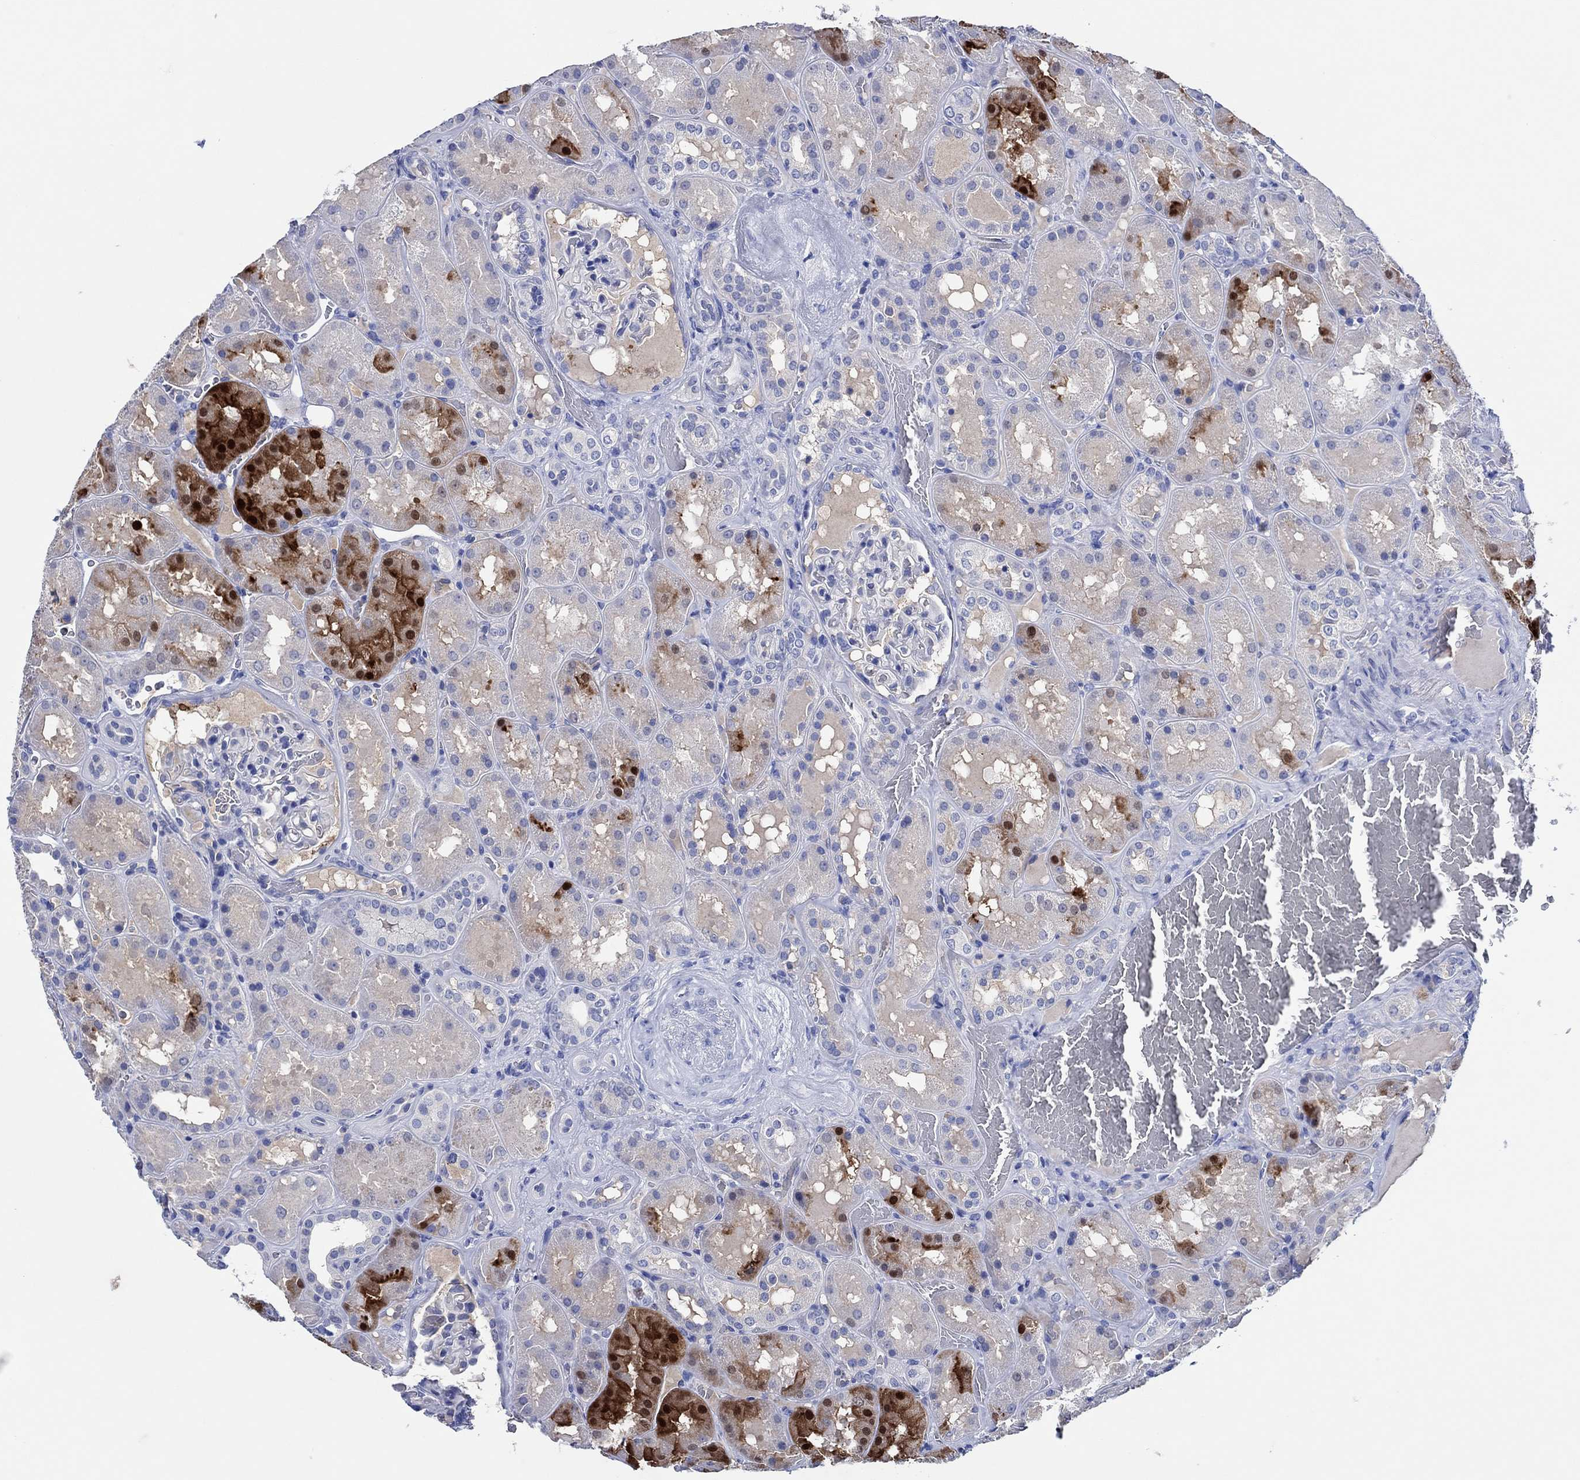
{"staining": {"intensity": "negative", "quantity": "none", "location": "none"}, "tissue": "kidney", "cell_type": "Cells in glomeruli", "image_type": "normal", "snomed": [{"axis": "morphology", "description": "Normal tissue, NOS"}, {"axis": "topography", "description": "Kidney"}], "caption": "Cells in glomeruli show no significant expression in normal kidney. The staining is performed using DAB (3,3'-diaminobenzidine) brown chromogen with nuclei counter-stained in using hematoxylin.", "gene": "CPNE6", "patient": {"sex": "male", "age": 73}}